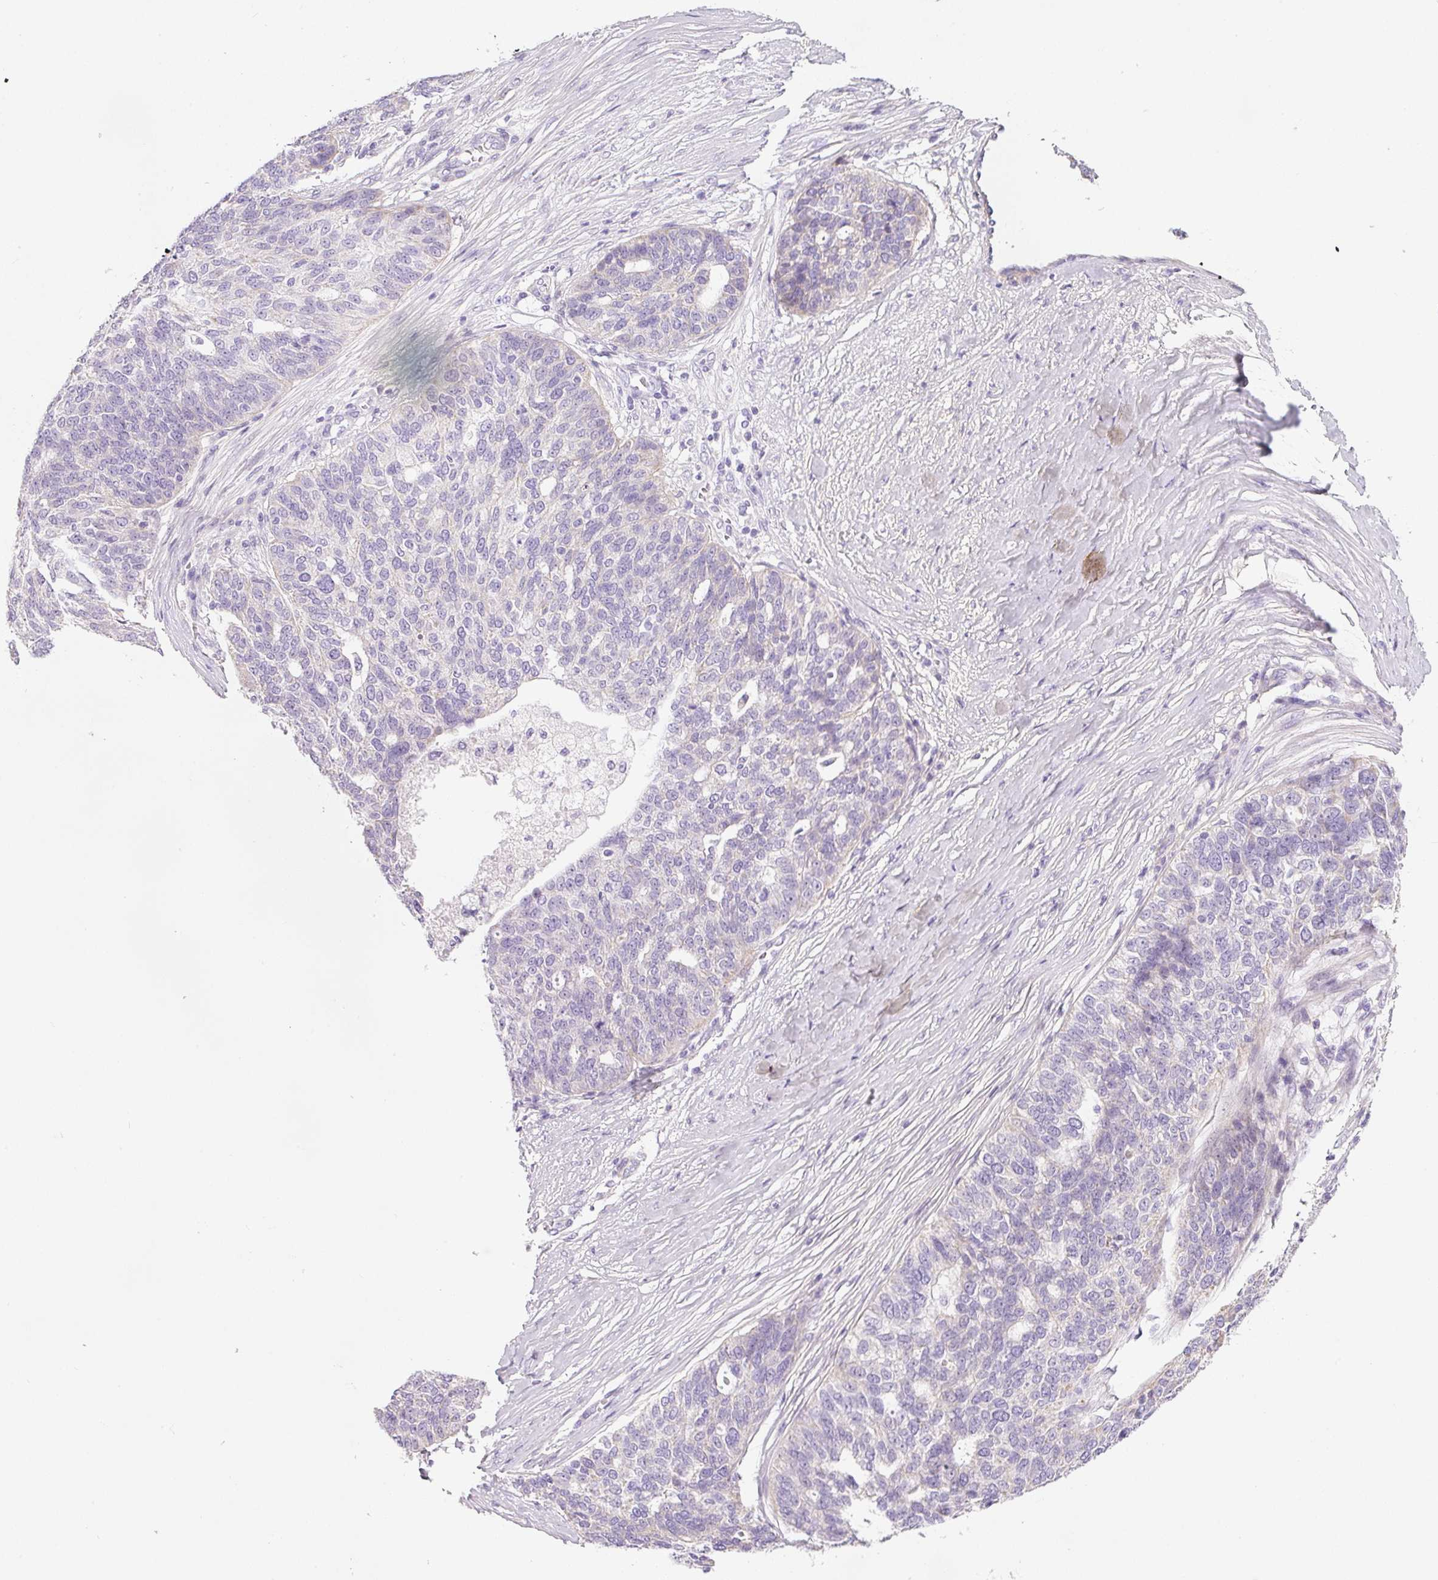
{"staining": {"intensity": "negative", "quantity": "none", "location": "none"}, "tissue": "ovarian cancer", "cell_type": "Tumor cells", "image_type": "cancer", "snomed": [{"axis": "morphology", "description": "Cystadenocarcinoma, serous, NOS"}, {"axis": "topography", "description": "Ovary"}], "caption": "DAB immunohistochemical staining of ovarian serous cystadenocarcinoma shows no significant positivity in tumor cells. (DAB (3,3'-diaminobenzidine) IHC, high magnification).", "gene": "KPNA5", "patient": {"sex": "female", "age": 59}}